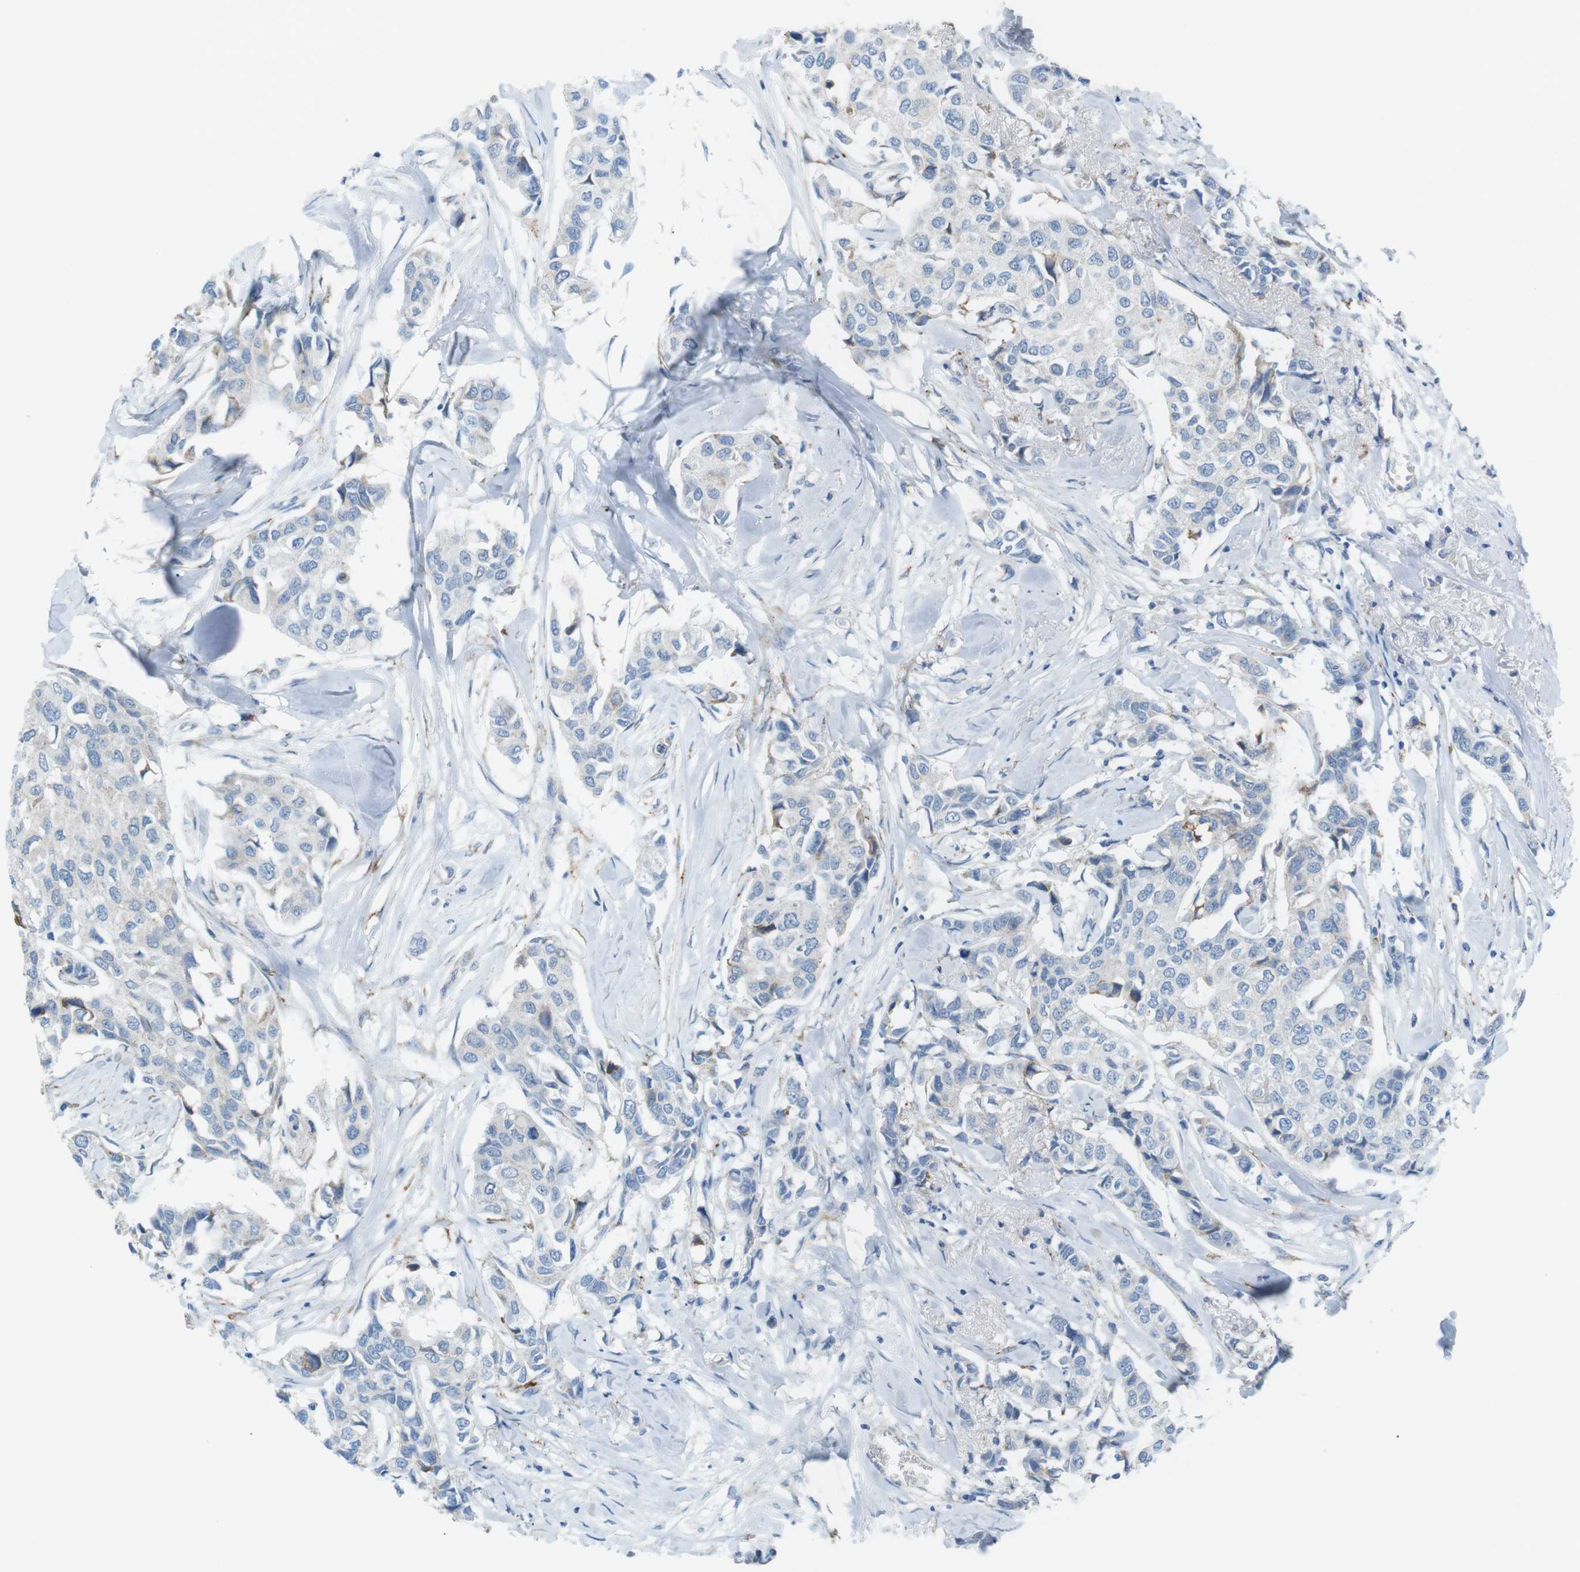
{"staining": {"intensity": "negative", "quantity": "none", "location": "none"}, "tissue": "breast cancer", "cell_type": "Tumor cells", "image_type": "cancer", "snomed": [{"axis": "morphology", "description": "Duct carcinoma"}, {"axis": "topography", "description": "Breast"}], "caption": "High power microscopy photomicrograph of an immunohistochemistry micrograph of invasive ductal carcinoma (breast), revealing no significant expression in tumor cells.", "gene": "VAMP1", "patient": {"sex": "female", "age": 80}}